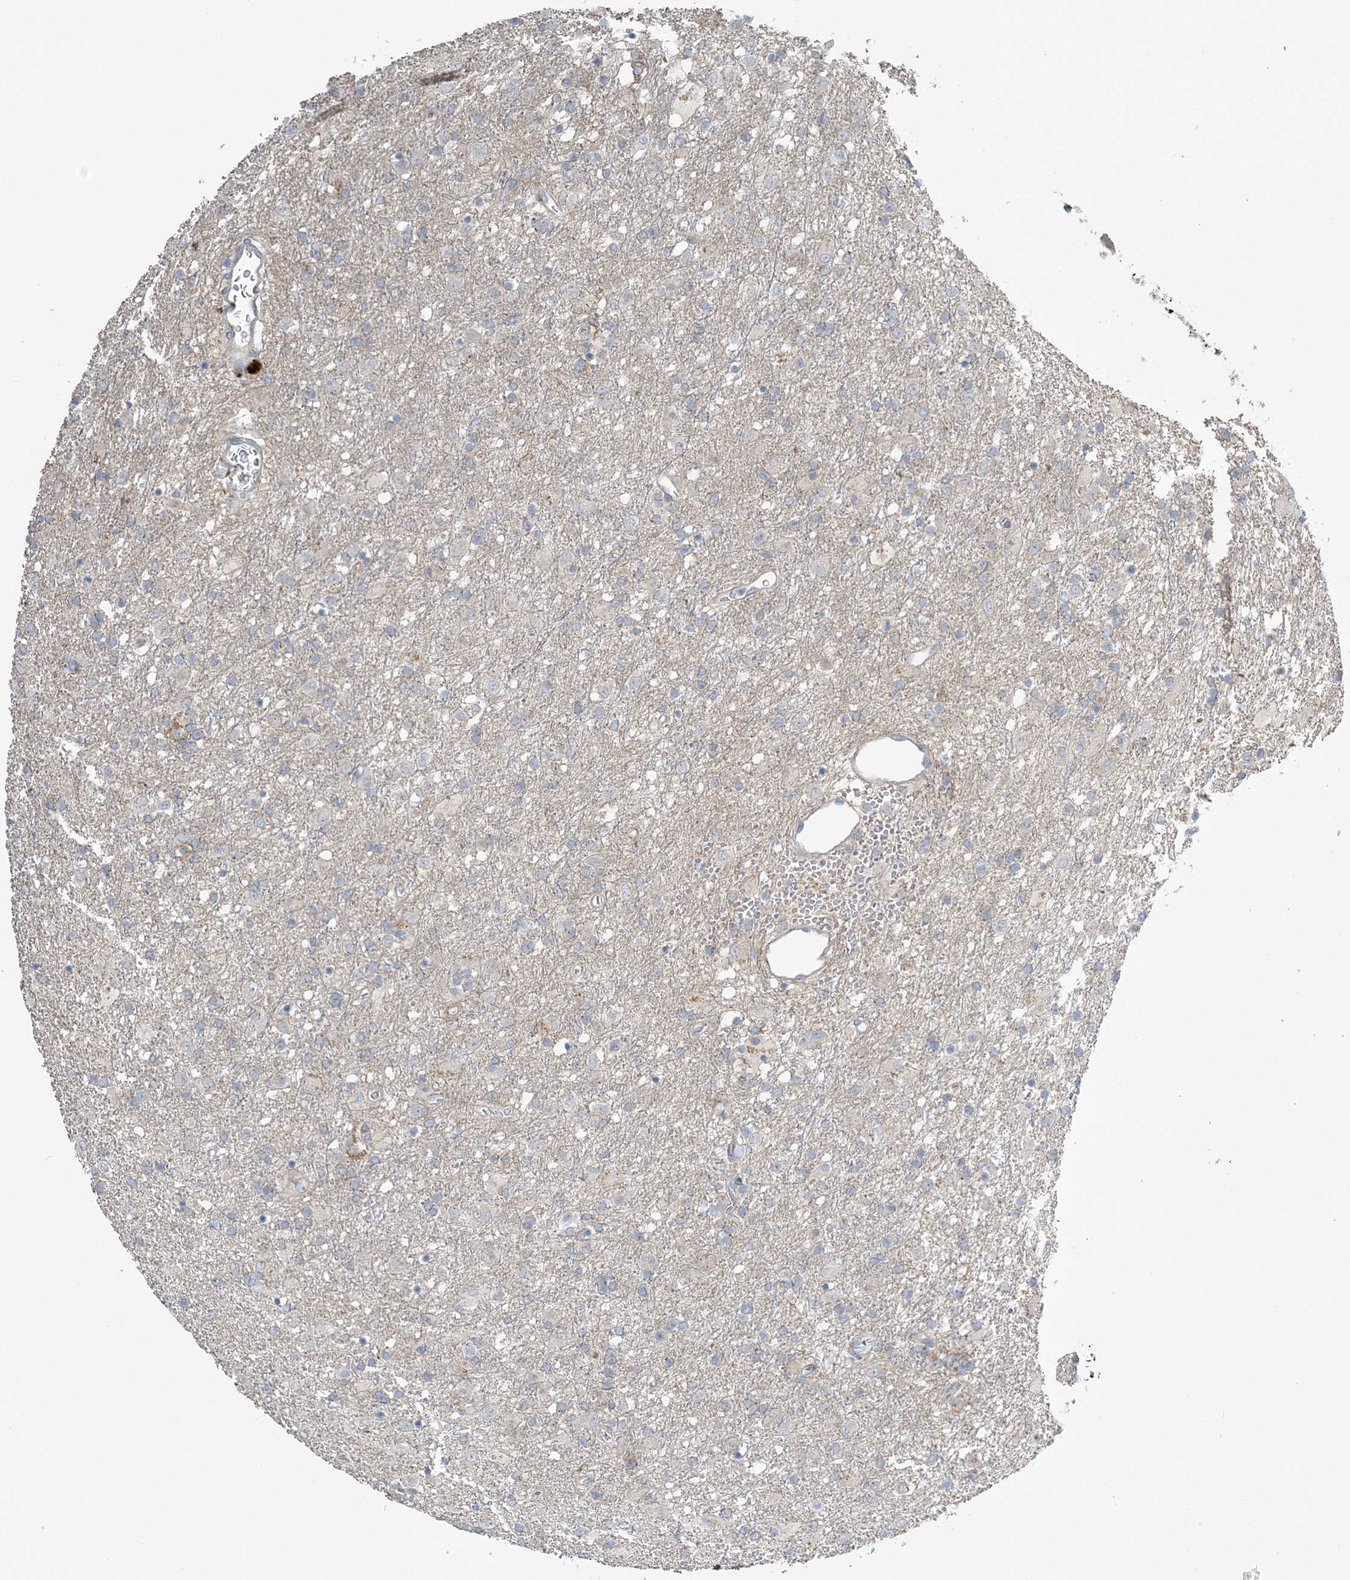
{"staining": {"intensity": "negative", "quantity": "none", "location": "none"}, "tissue": "glioma", "cell_type": "Tumor cells", "image_type": "cancer", "snomed": [{"axis": "morphology", "description": "Glioma, malignant, Low grade"}, {"axis": "topography", "description": "Brain"}], "caption": "Tumor cells show no significant staining in glioma.", "gene": "SLC4A10", "patient": {"sex": "male", "age": 65}}